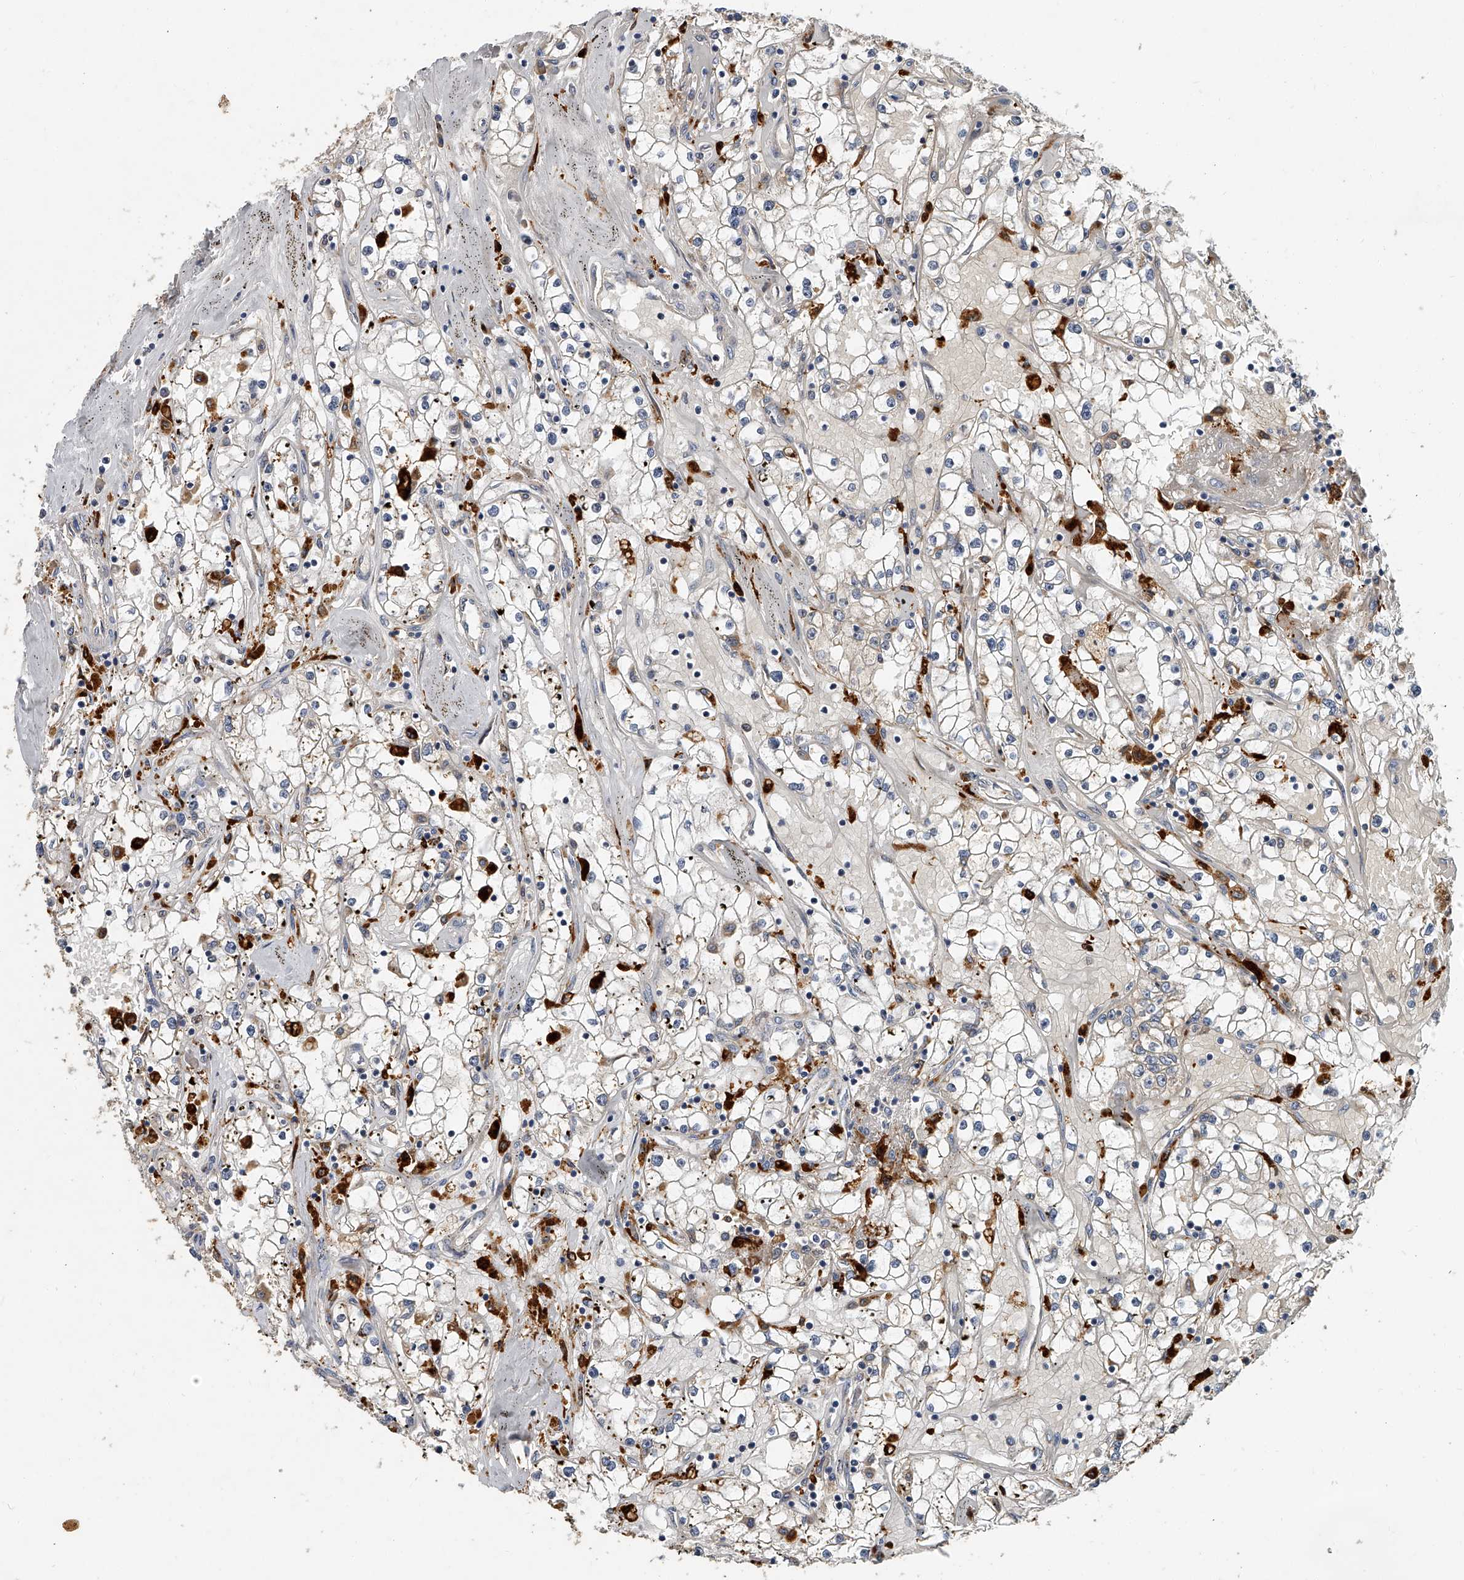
{"staining": {"intensity": "negative", "quantity": "none", "location": "none"}, "tissue": "renal cancer", "cell_type": "Tumor cells", "image_type": "cancer", "snomed": [{"axis": "morphology", "description": "Adenocarcinoma, NOS"}, {"axis": "topography", "description": "Kidney"}], "caption": "A high-resolution micrograph shows immunohistochemistry staining of renal cancer, which displays no significant positivity in tumor cells.", "gene": "JAG2", "patient": {"sex": "male", "age": 56}}